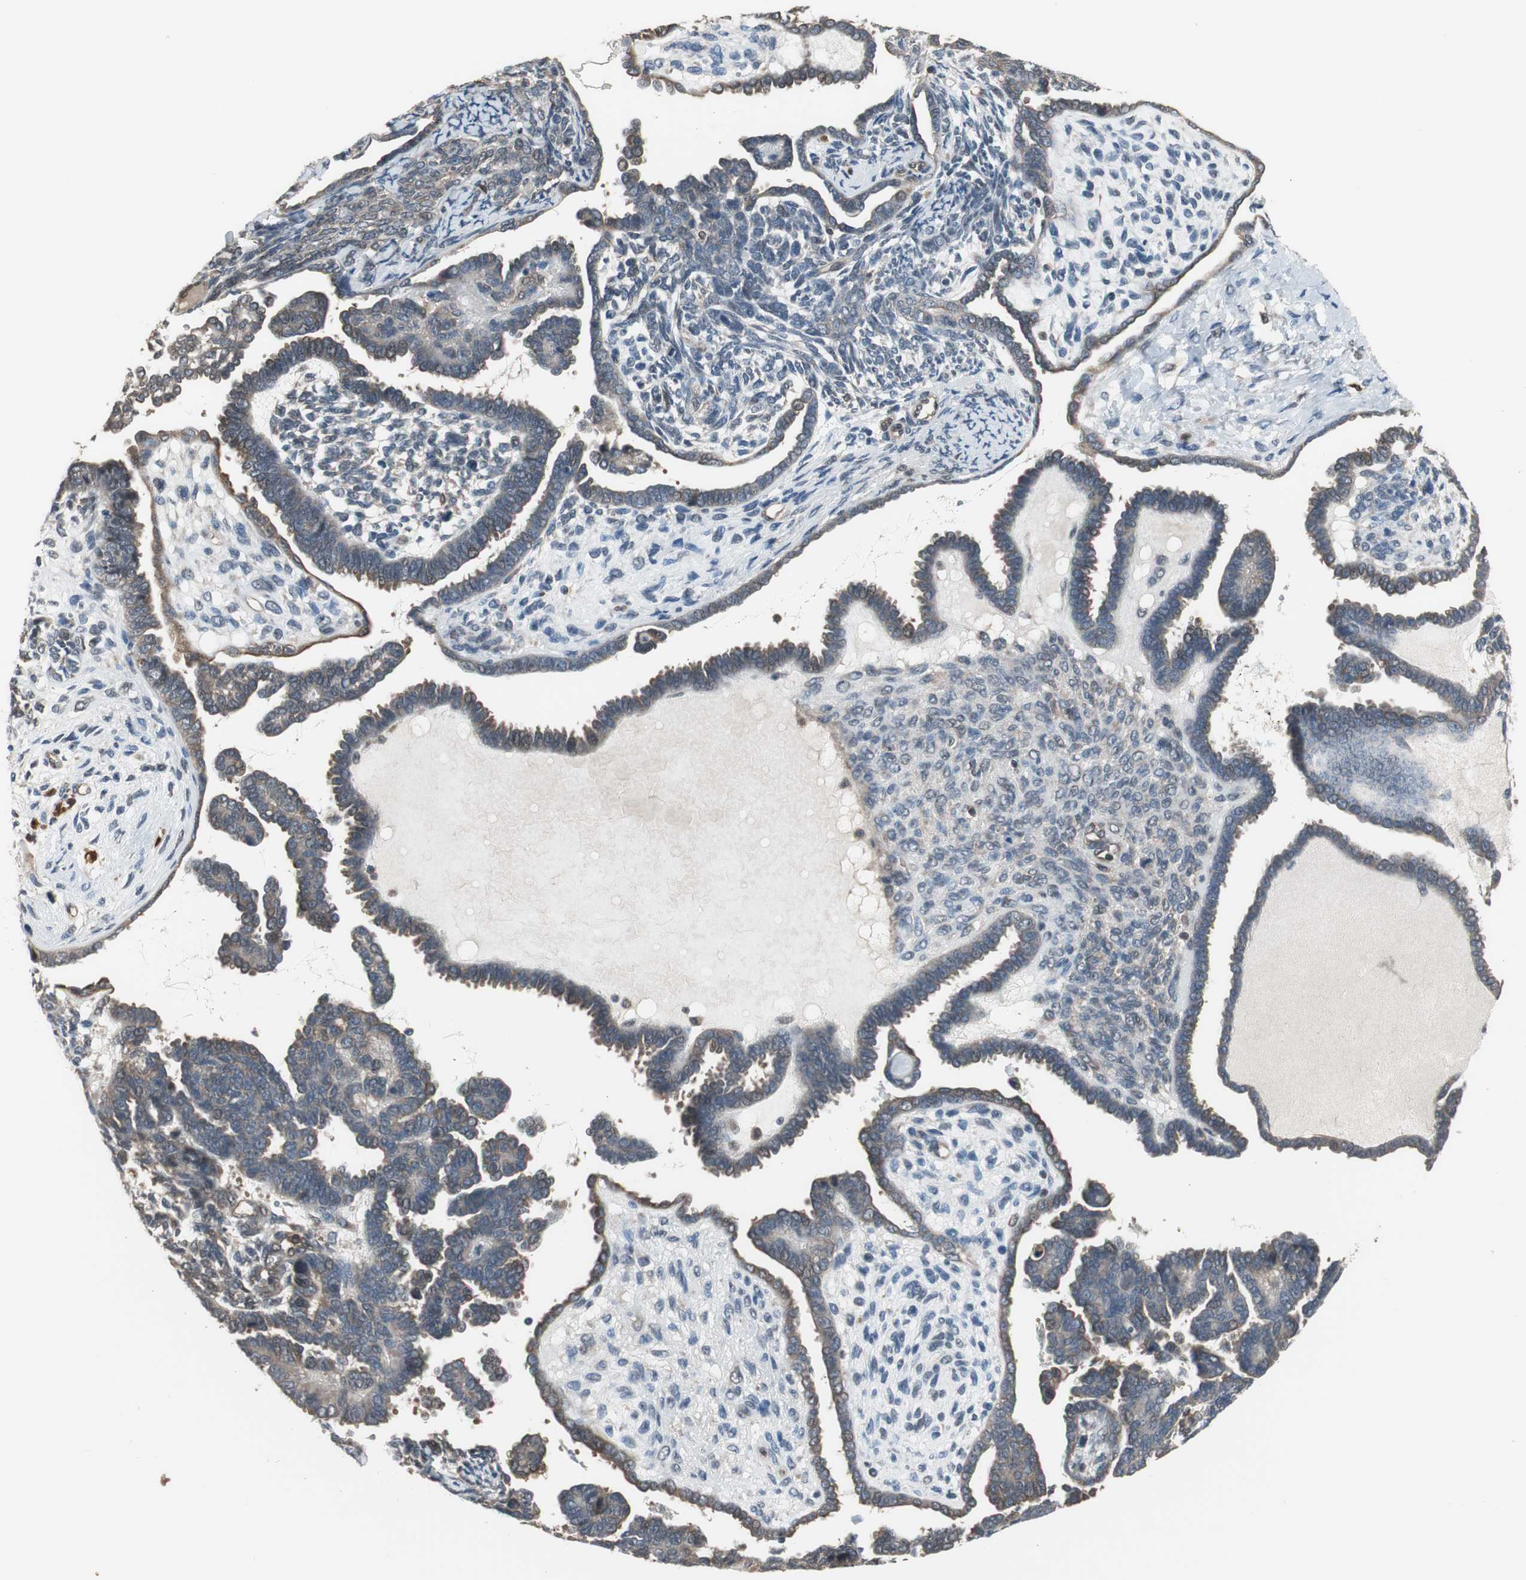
{"staining": {"intensity": "weak", "quantity": ">75%", "location": "cytoplasmic/membranous"}, "tissue": "endometrial cancer", "cell_type": "Tumor cells", "image_type": "cancer", "snomed": [{"axis": "morphology", "description": "Neoplasm, malignant, NOS"}, {"axis": "topography", "description": "Endometrium"}], "caption": "Immunohistochemistry (IHC) micrograph of neoplastic tissue: human endometrial cancer (malignant neoplasm) stained using immunohistochemistry (IHC) reveals low levels of weak protein expression localized specifically in the cytoplasmic/membranous of tumor cells, appearing as a cytoplasmic/membranous brown color.", "gene": "PNPLA7", "patient": {"sex": "female", "age": 74}}